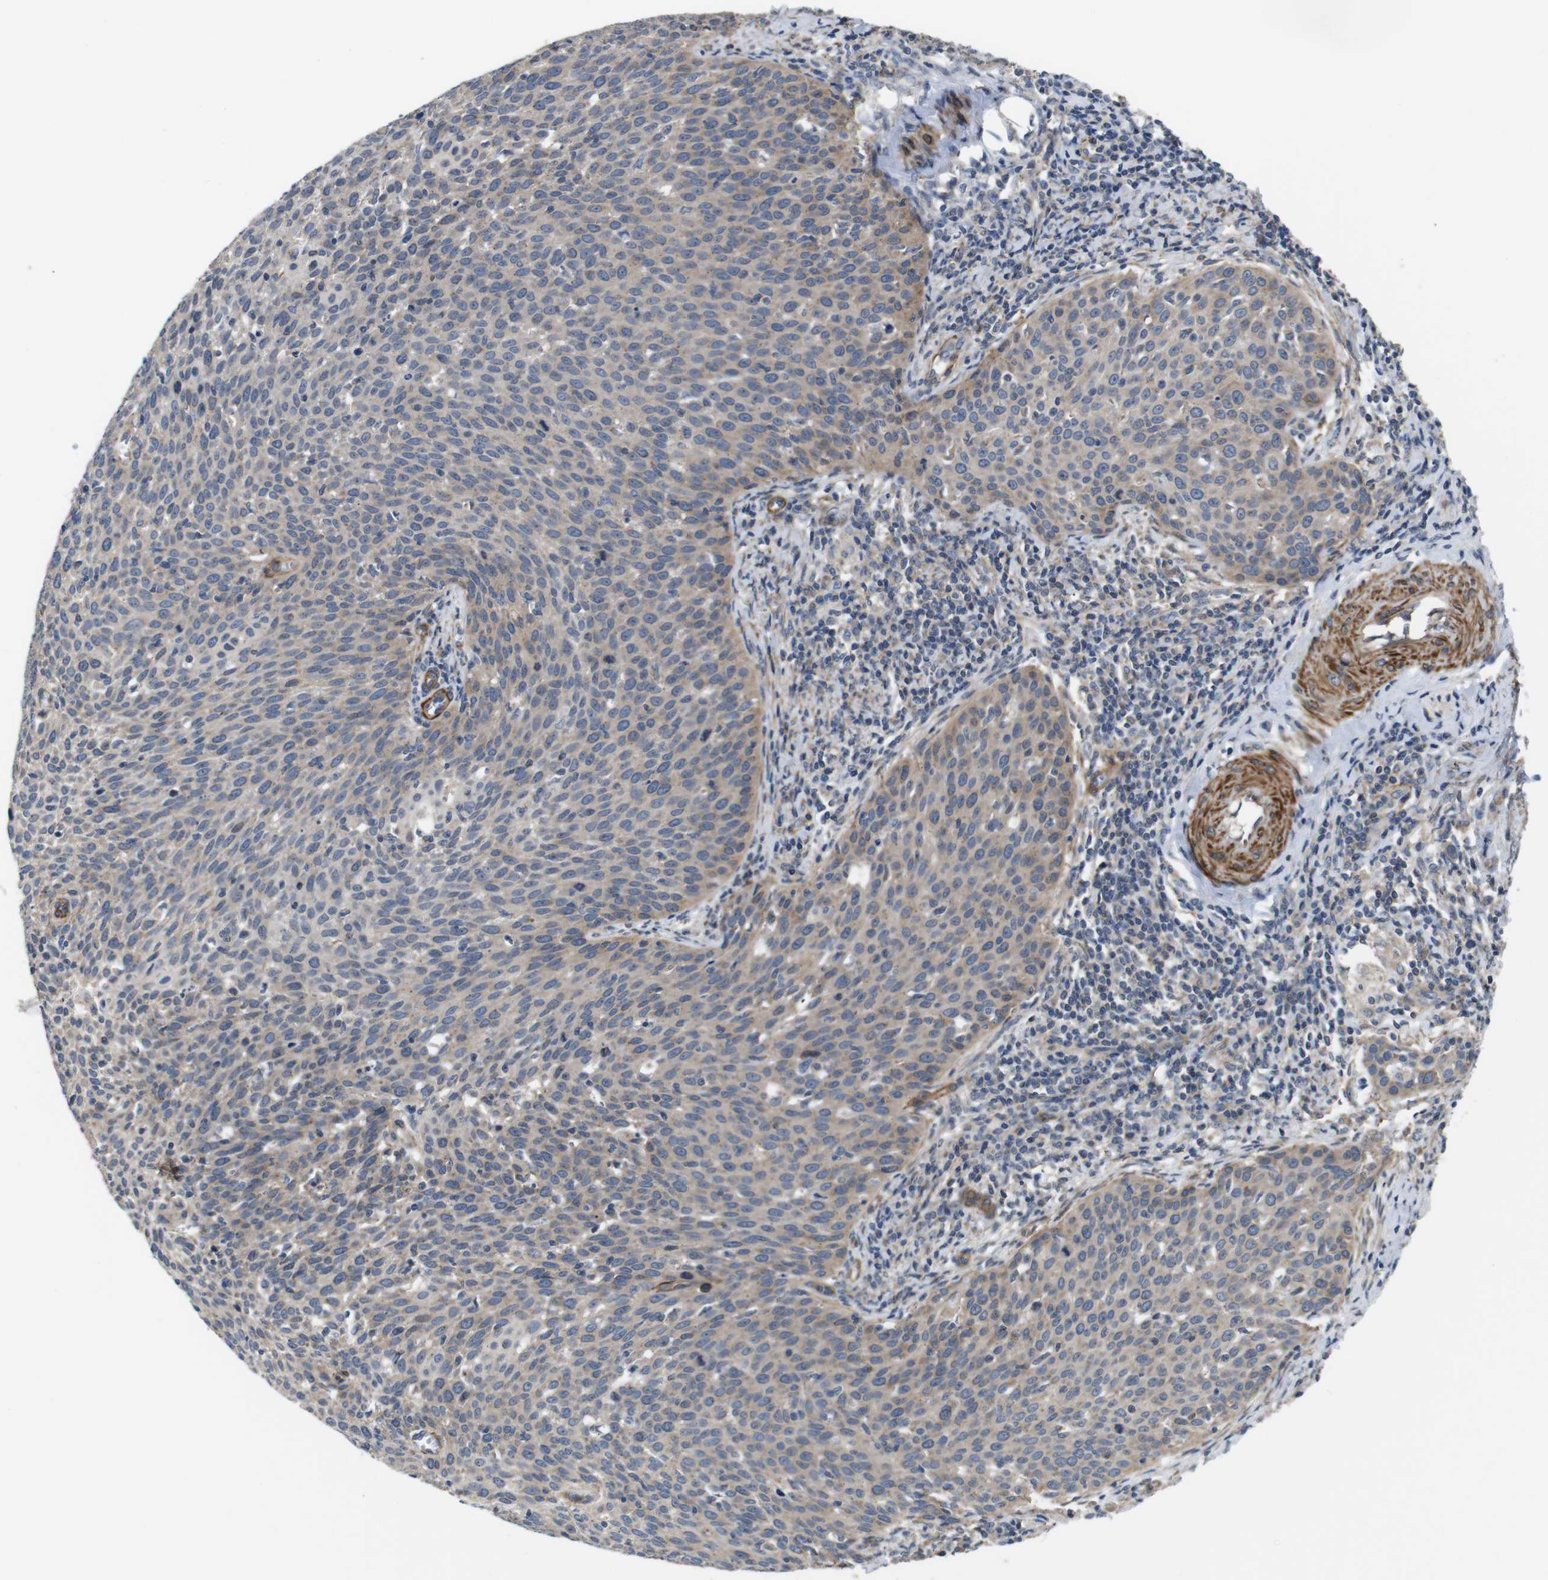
{"staining": {"intensity": "weak", "quantity": ">75%", "location": "cytoplasmic/membranous"}, "tissue": "cervical cancer", "cell_type": "Tumor cells", "image_type": "cancer", "snomed": [{"axis": "morphology", "description": "Squamous cell carcinoma, NOS"}, {"axis": "topography", "description": "Cervix"}], "caption": "Tumor cells demonstrate low levels of weak cytoplasmic/membranous positivity in approximately >75% of cells in cervical squamous cell carcinoma.", "gene": "GGT7", "patient": {"sex": "female", "age": 38}}